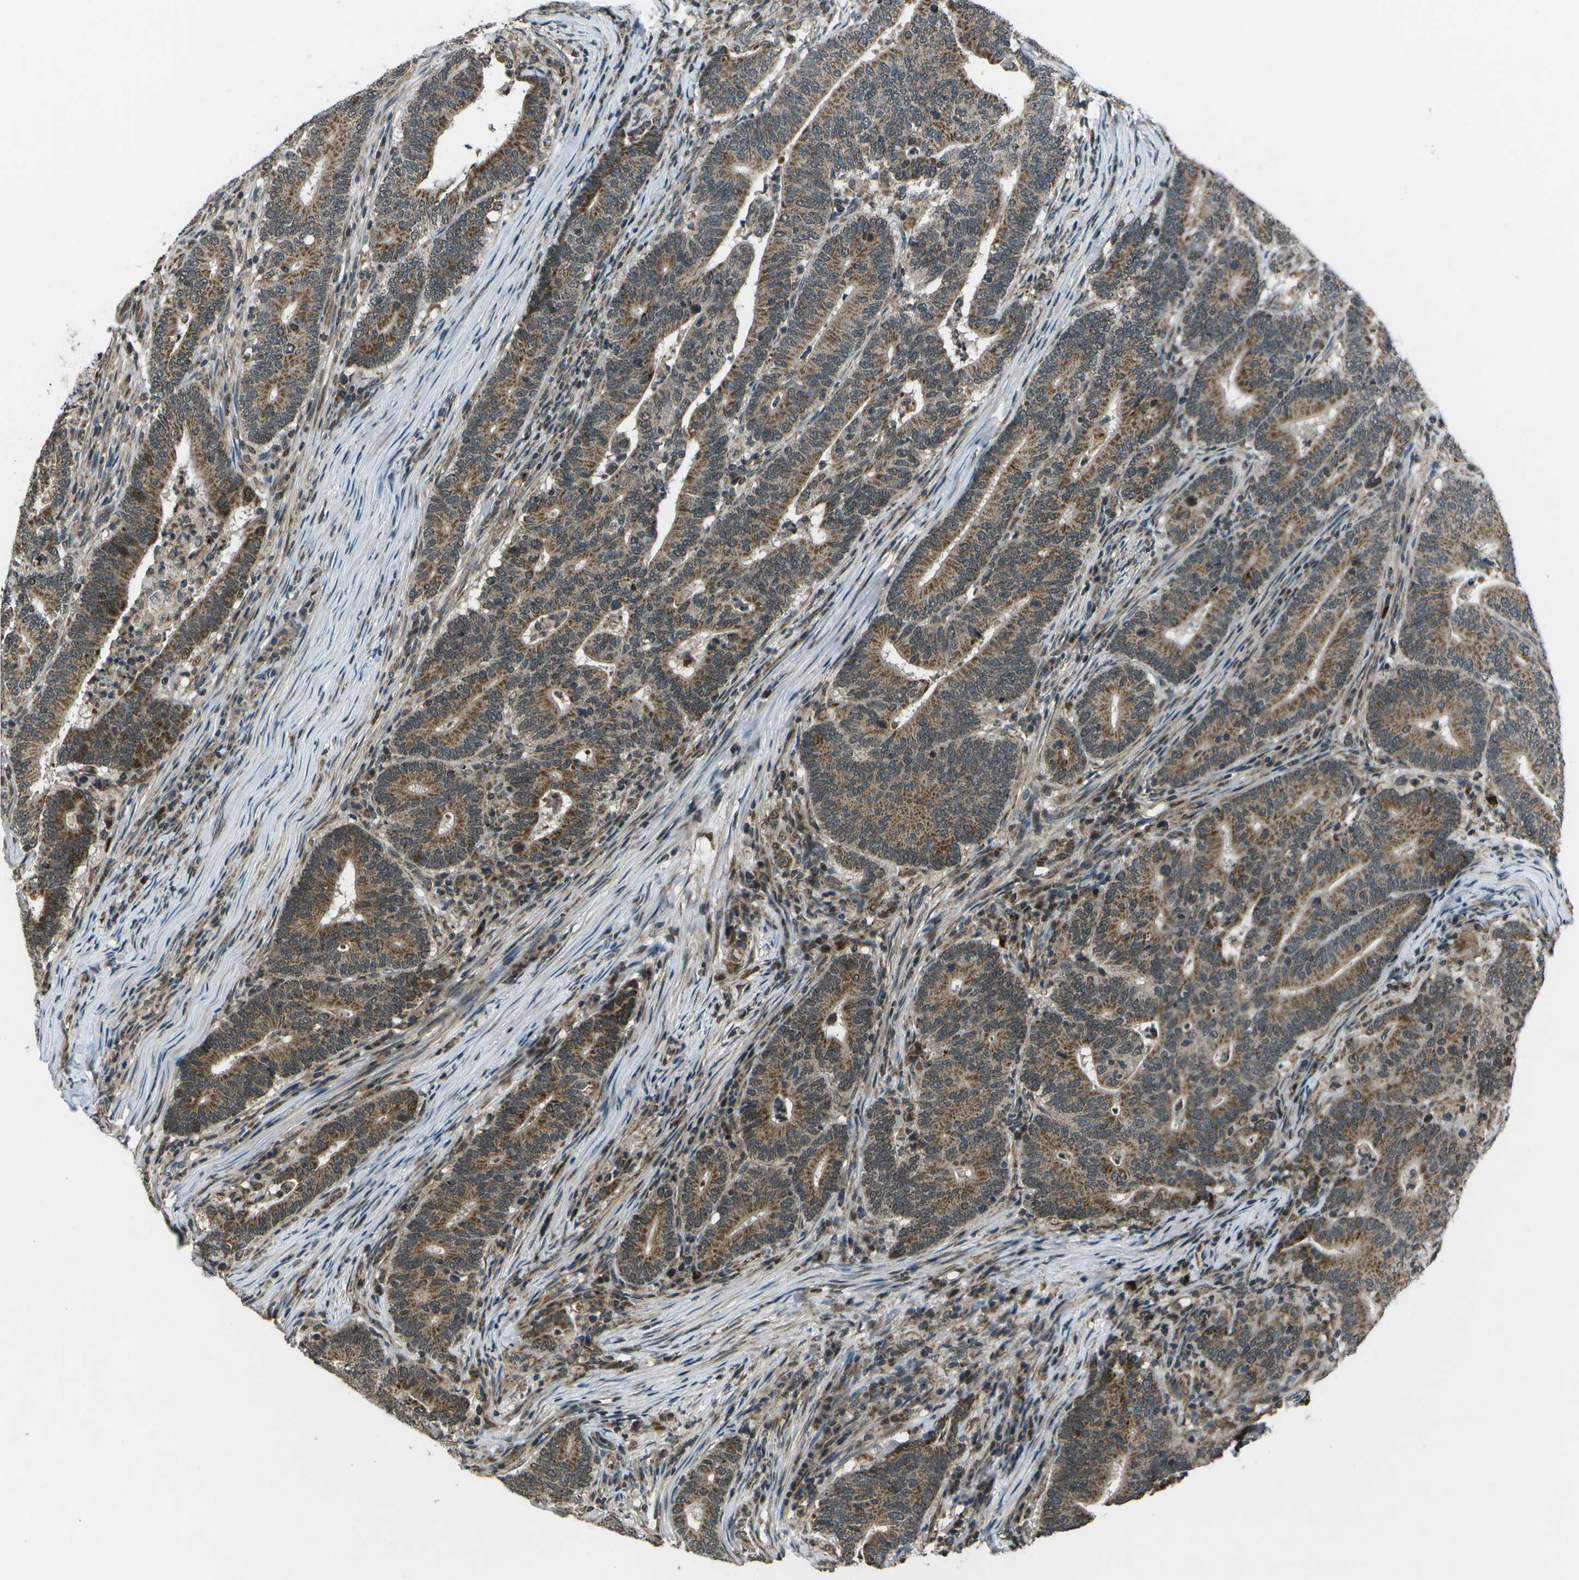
{"staining": {"intensity": "strong", "quantity": ">75%", "location": "cytoplasmic/membranous,nuclear"}, "tissue": "colorectal cancer", "cell_type": "Tumor cells", "image_type": "cancer", "snomed": [{"axis": "morphology", "description": "Normal tissue, NOS"}, {"axis": "morphology", "description": "Adenocarcinoma, NOS"}, {"axis": "topography", "description": "Colon"}], "caption": "A micrograph of human adenocarcinoma (colorectal) stained for a protein displays strong cytoplasmic/membranous and nuclear brown staining in tumor cells. The staining was performed using DAB (3,3'-diaminobenzidine) to visualize the protein expression in brown, while the nuclei were stained in blue with hematoxylin (Magnification: 20x).", "gene": "EIF2AK1", "patient": {"sex": "female", "age": 66}}